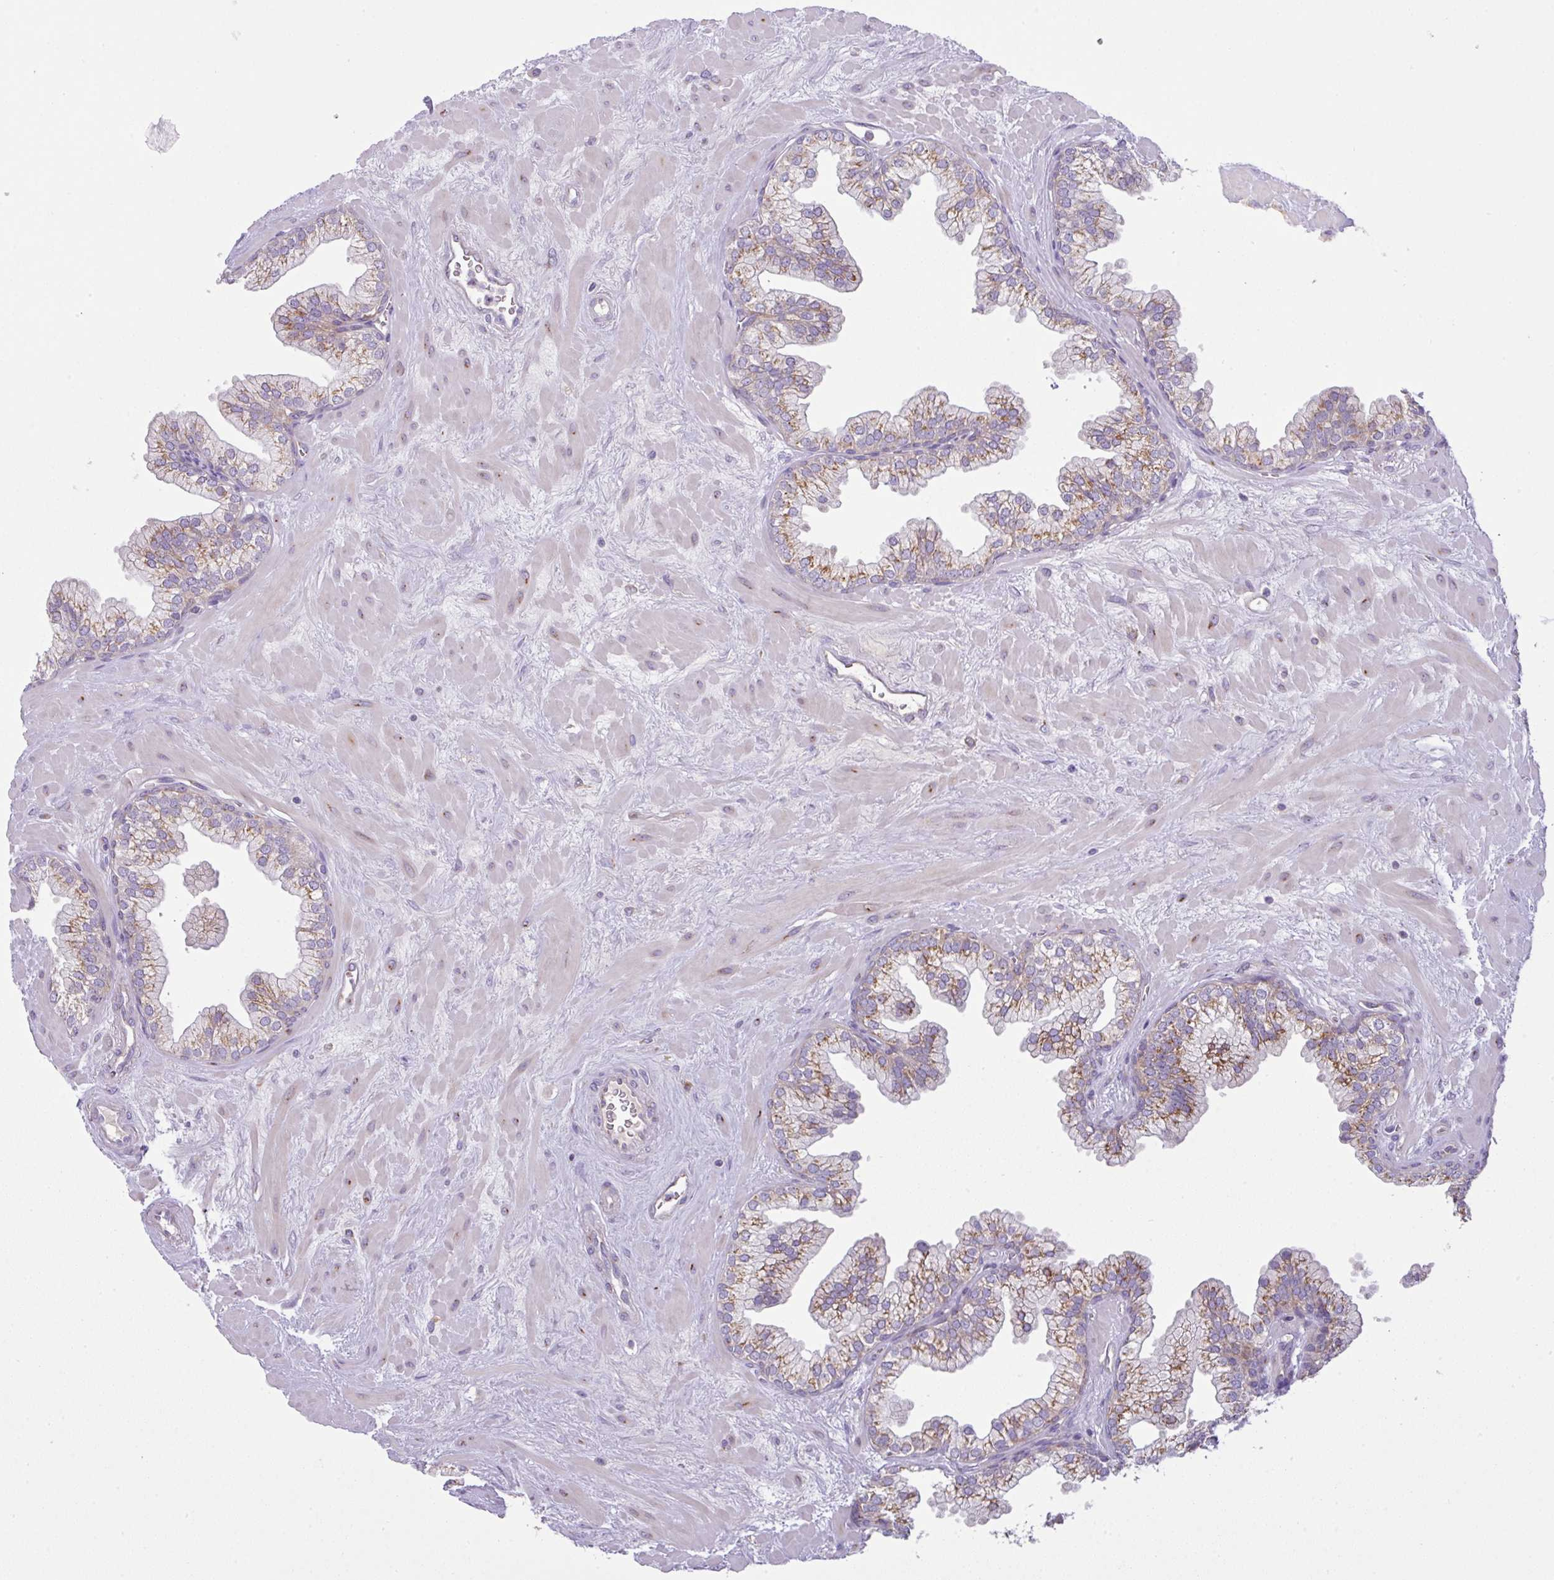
{"staining": {"intensity": "moderate", "quantity": "25%-75%", "location": "cytoplasmic/membranous"}, "tissue": "prostate", "cell_type": "Glandular cells", "image_type": "normal", "snomed": [{"axis": "morphology", "description": "Normal tissue, NOS"}, {"axis": "topography", "description": "Prostate"}, {"axis": "topography", "description": "Peripheral nerve tissue"}], "caption": "Human prostate stained with a brown dye demonstrates moderate cytoplasmic/membranous positive expression in approximately 25%-75% of glandular cells.", "gene": "VTI1A", "patient": {"sex": "male", "age": 61}}